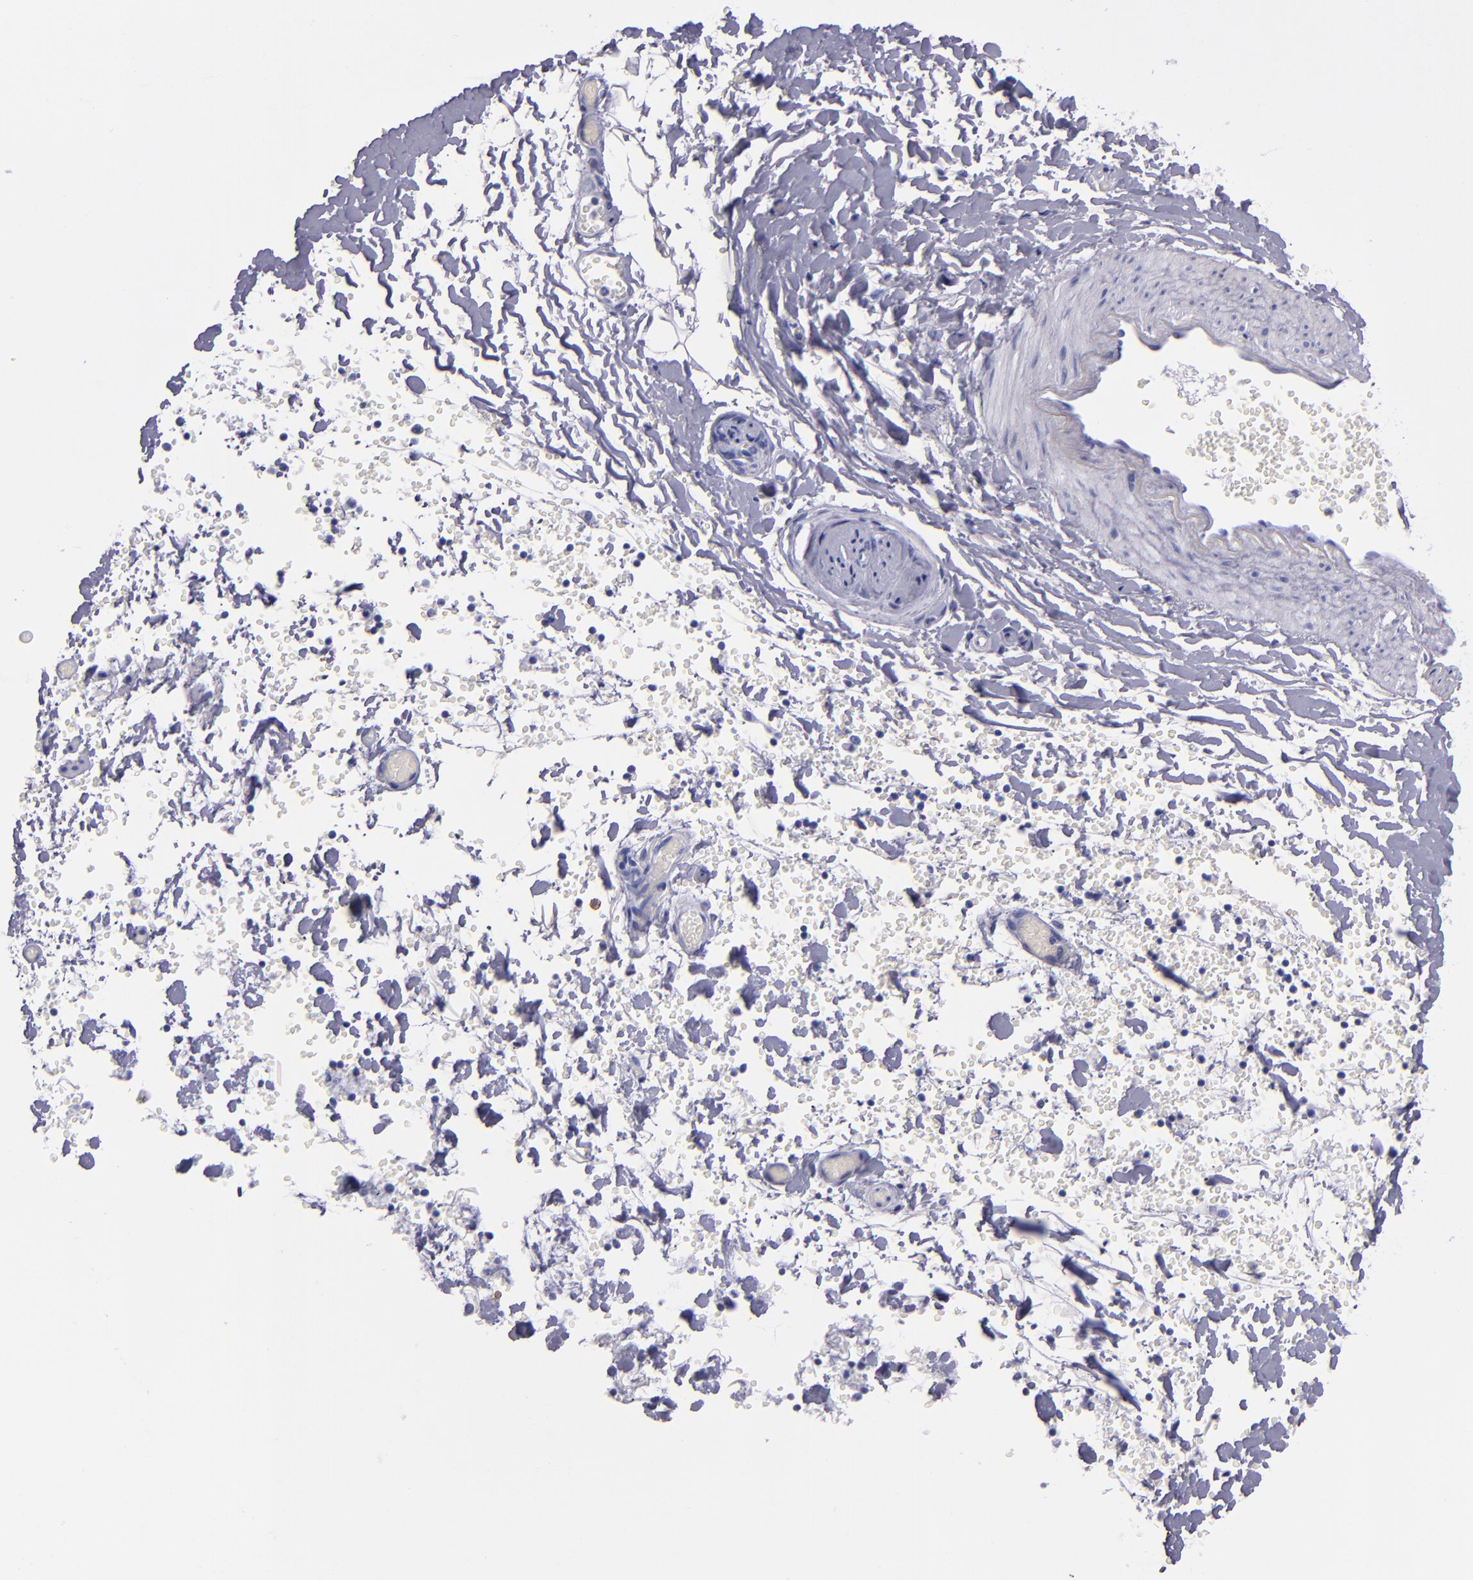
{"staining": {"intensity": "negative", "quantity": "none", "location": "none"}, "tissue": "adipose tissue", "cell_type": "Adipocytes", "image_type": "normal", "snomed": [{"axis": "morphology", "description": "Normal tissue, NOS"}, {"axis": "topography", "description": "Bronchus"}, {"axis": "topography", "description": "Lung"}], "caption": "IHC image of benign human adipose tissue stained for a protein (brown), which displays no staining in adipocytes. The staining is performed using DAB (3,3'-diaminobenzidine) brown chromogen with nuclei counter-stained in using hematoxylin.", "gene": "CD38", "patient": {"sex": "female", "age": 56}}